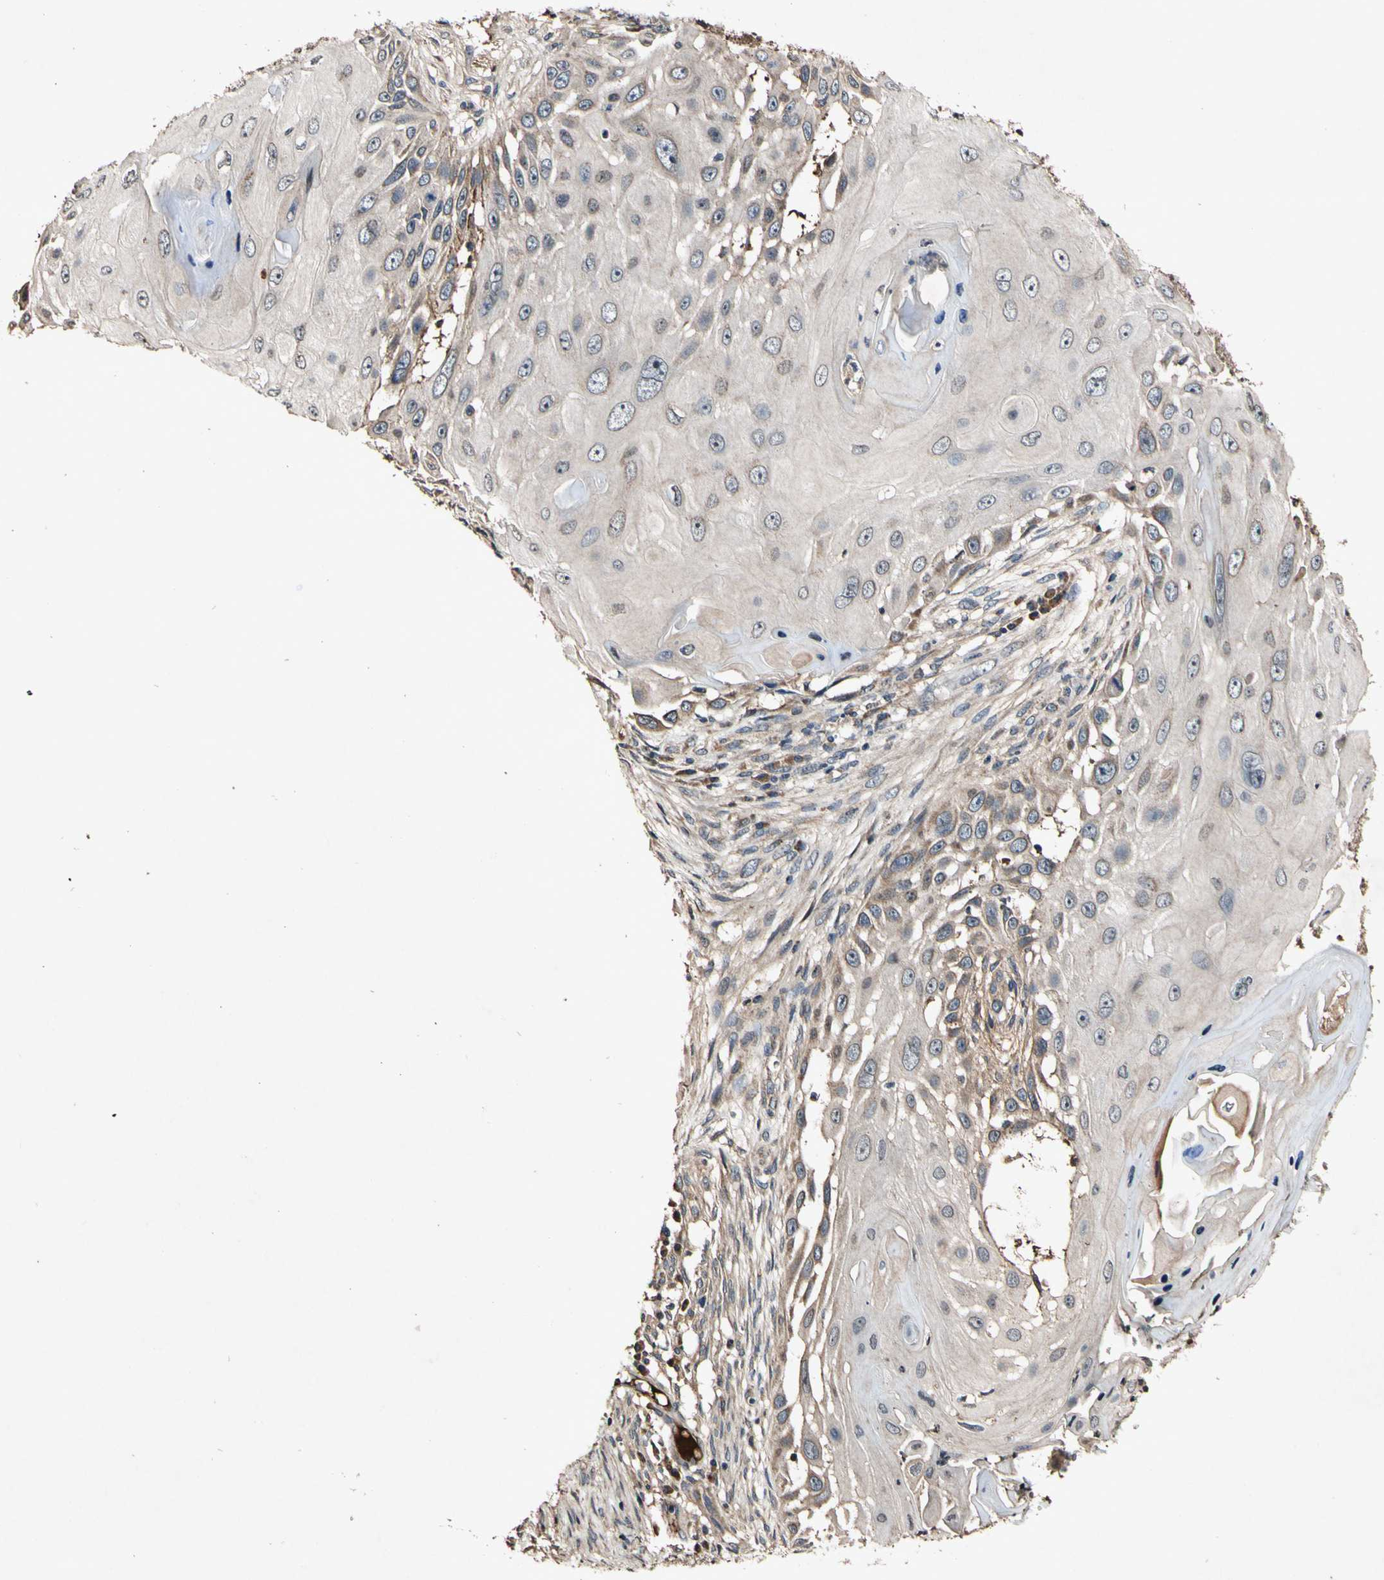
{"staining": {"intensity": "moderate", "quantity": "25%-75%", "location": "cytoplasmic/membranous"}, "tissue": "skin cancer", "cell_type": "Tumor cells", "image_type": "cancer", "snomed": [{"axis": "morphology", "description": "Squamous cell carcinoma, NOS"}, {"axis": "topography", "description": "Skin"}], "caption": "Immunohistochemical staining of skin cancer (squamous cell carcinoma) demonstrates medium levels of moderate cytoplasmic/membranous protein expression in about 25%-75% of tumor cells. (DAB = brown stain, brightfield microscopy at high magnification).", "gene": "PLAT", "patient": {"sex": "female", "age": 44}}